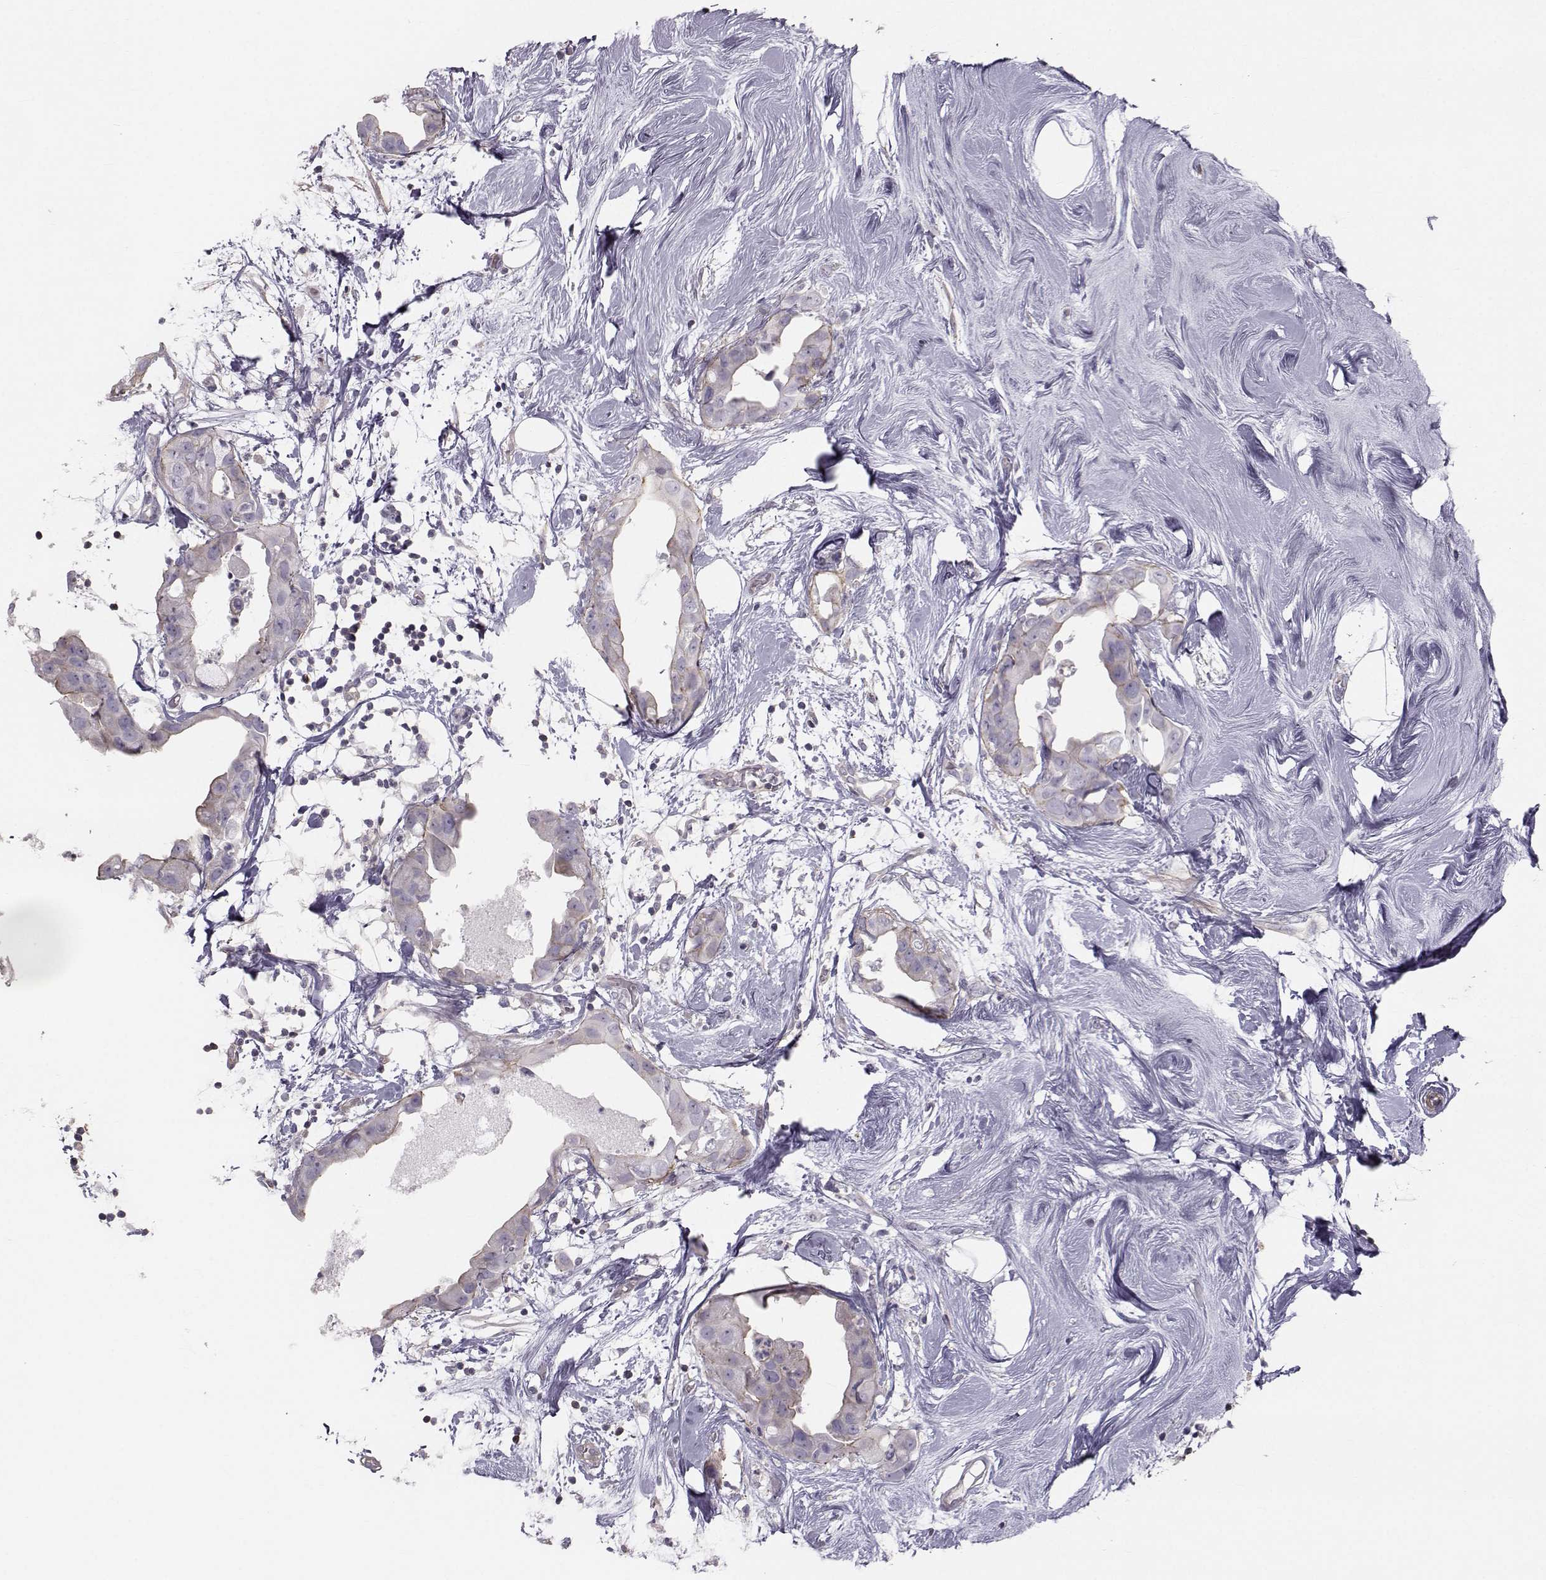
{"staining": {"intensity": "weak", "quantity": "<25%", "location": "cytoplasmic/membranous"}, "tissue": "breast cancer", "cell_type": "Tumor cells", "image_type": "cancer", "snomed": [{"axis": "morphology", "description": "Normal tissue, NOS"}, {"axis": "morphology", "description": "Duct carcinoma"}, {"axis": "topography", "description": "Breast"}], "caption": "Tumor cells show no significant protein positivity in breast cancer.", "gene": "GARIN3", "patient": {"sex": "female", "age": 40}}